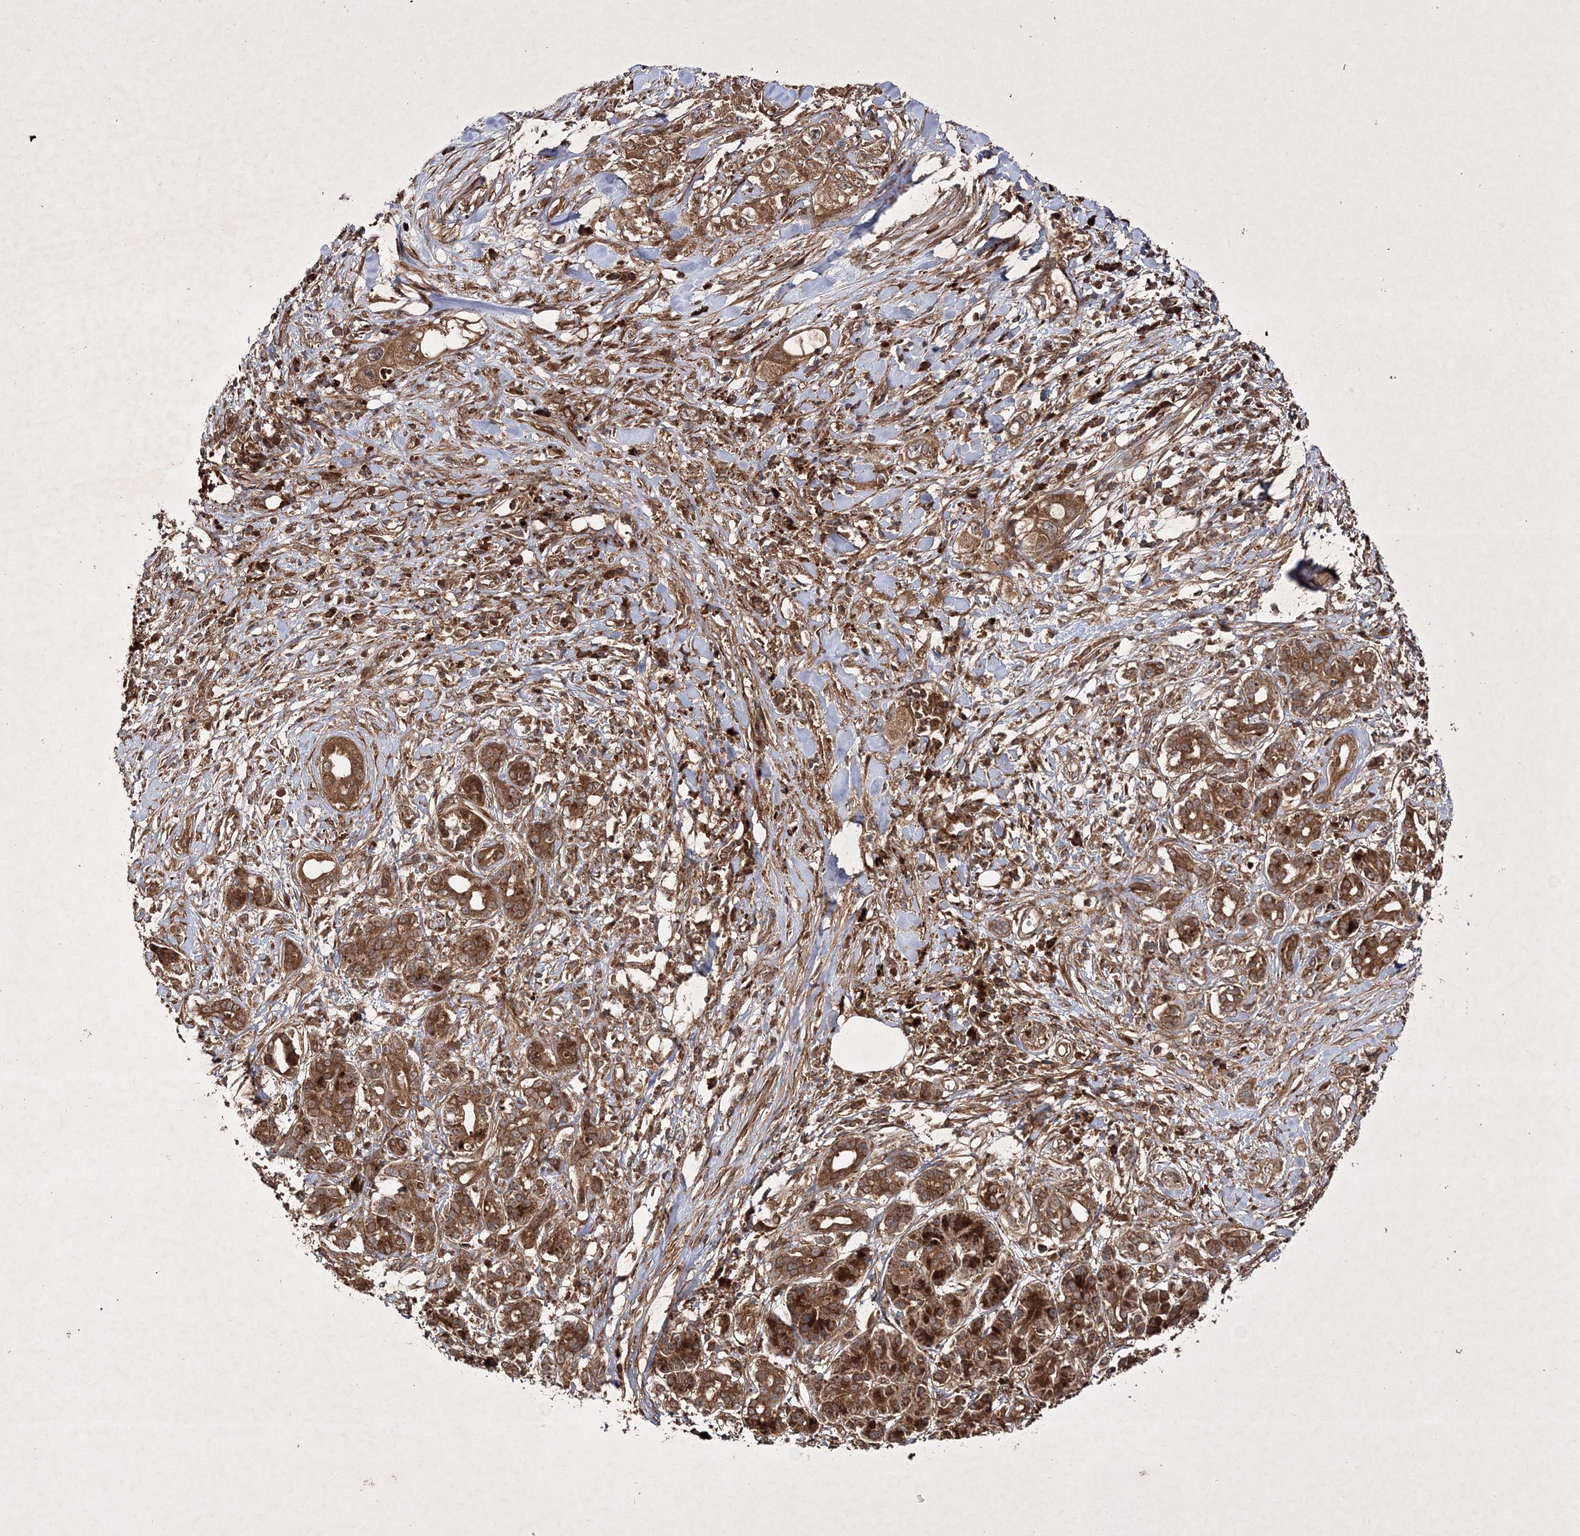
{"staining": {"intensity": "strong", "quantity": ">75%", "location": "cytoplasmic/membranous"}, "tissue": "pancreatic cancer", "cell_type": "Tumor cells", "image_type": "cancer", "snomed": [{"axis": "morphology", "description": "Adenocarcinoma, NOS"}, {"axis": "topography", "description": "Pancreas"}], "caption": "The image reveals a brown stain indicating the presence of a protein in the cytoplasmic/membranous of tumor cells in adenocarcinoma (pancreatic). The staining was performed using DAB (3,3'-diaminobenzidine) to visualize the protein expression in brown, while the nuclei were stained in blue with hematoxylin (Magnification: 20x).", "gene": "DNAJC13", "patient": {"sex": "female", "age": 56}}